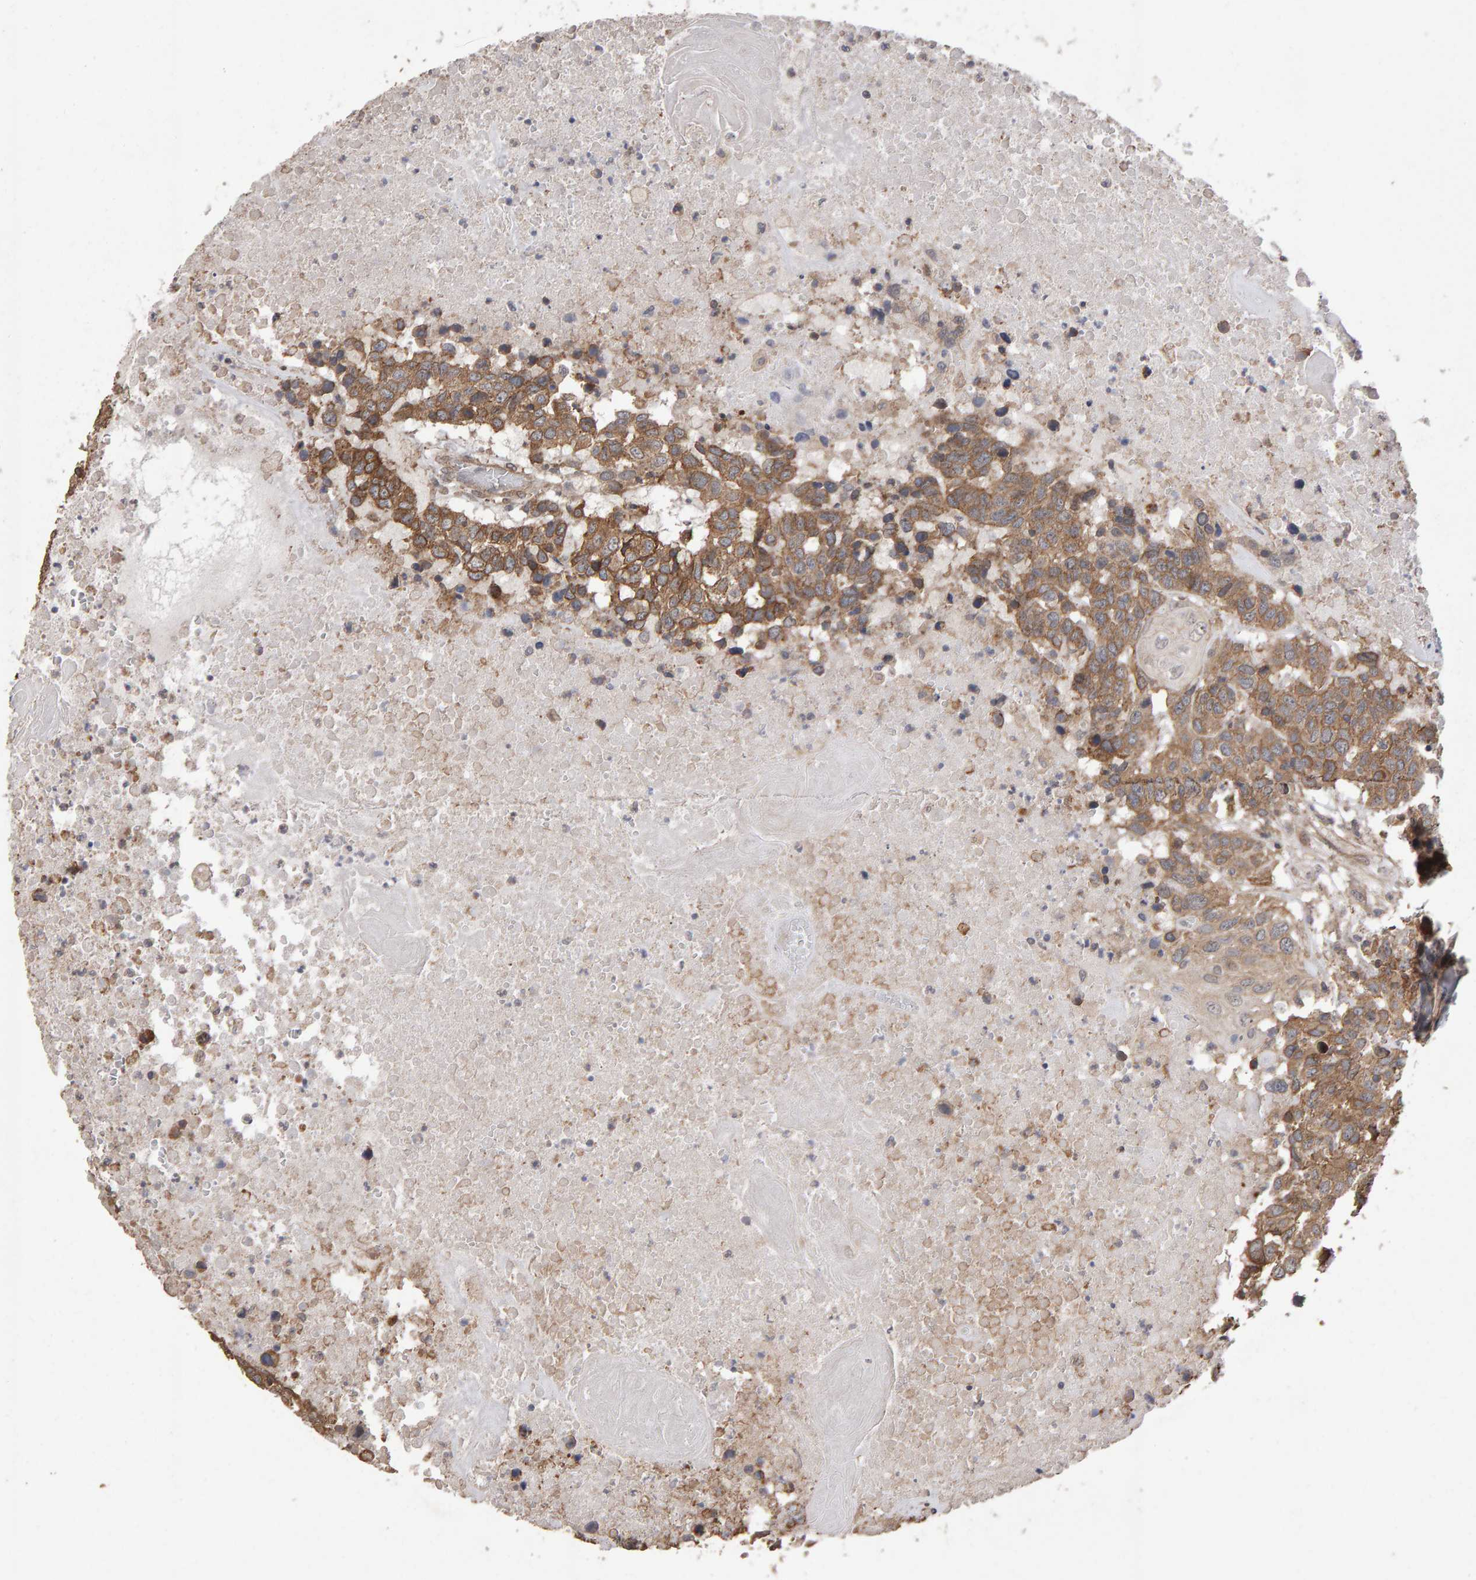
{"staining": {"intensity": "strong", "quantity": ">75%", "location": "cytoplasmic/membranous"}, "tissue": "head and neck cancer", "cell_type": "Tumor cells", "image_type": "cancer", "snomed": [{"axis": "morphology", "description": "Squamous cell carcinoma, NOS"}, {"axis": "topography", "description": "Head-Neck"}], "caption": "Head and neck cancer stained with a protein marker reveals strong staining in tumor cells.", "gene": "SCRIB", "patient": {"sex": "male", "age": 66}}